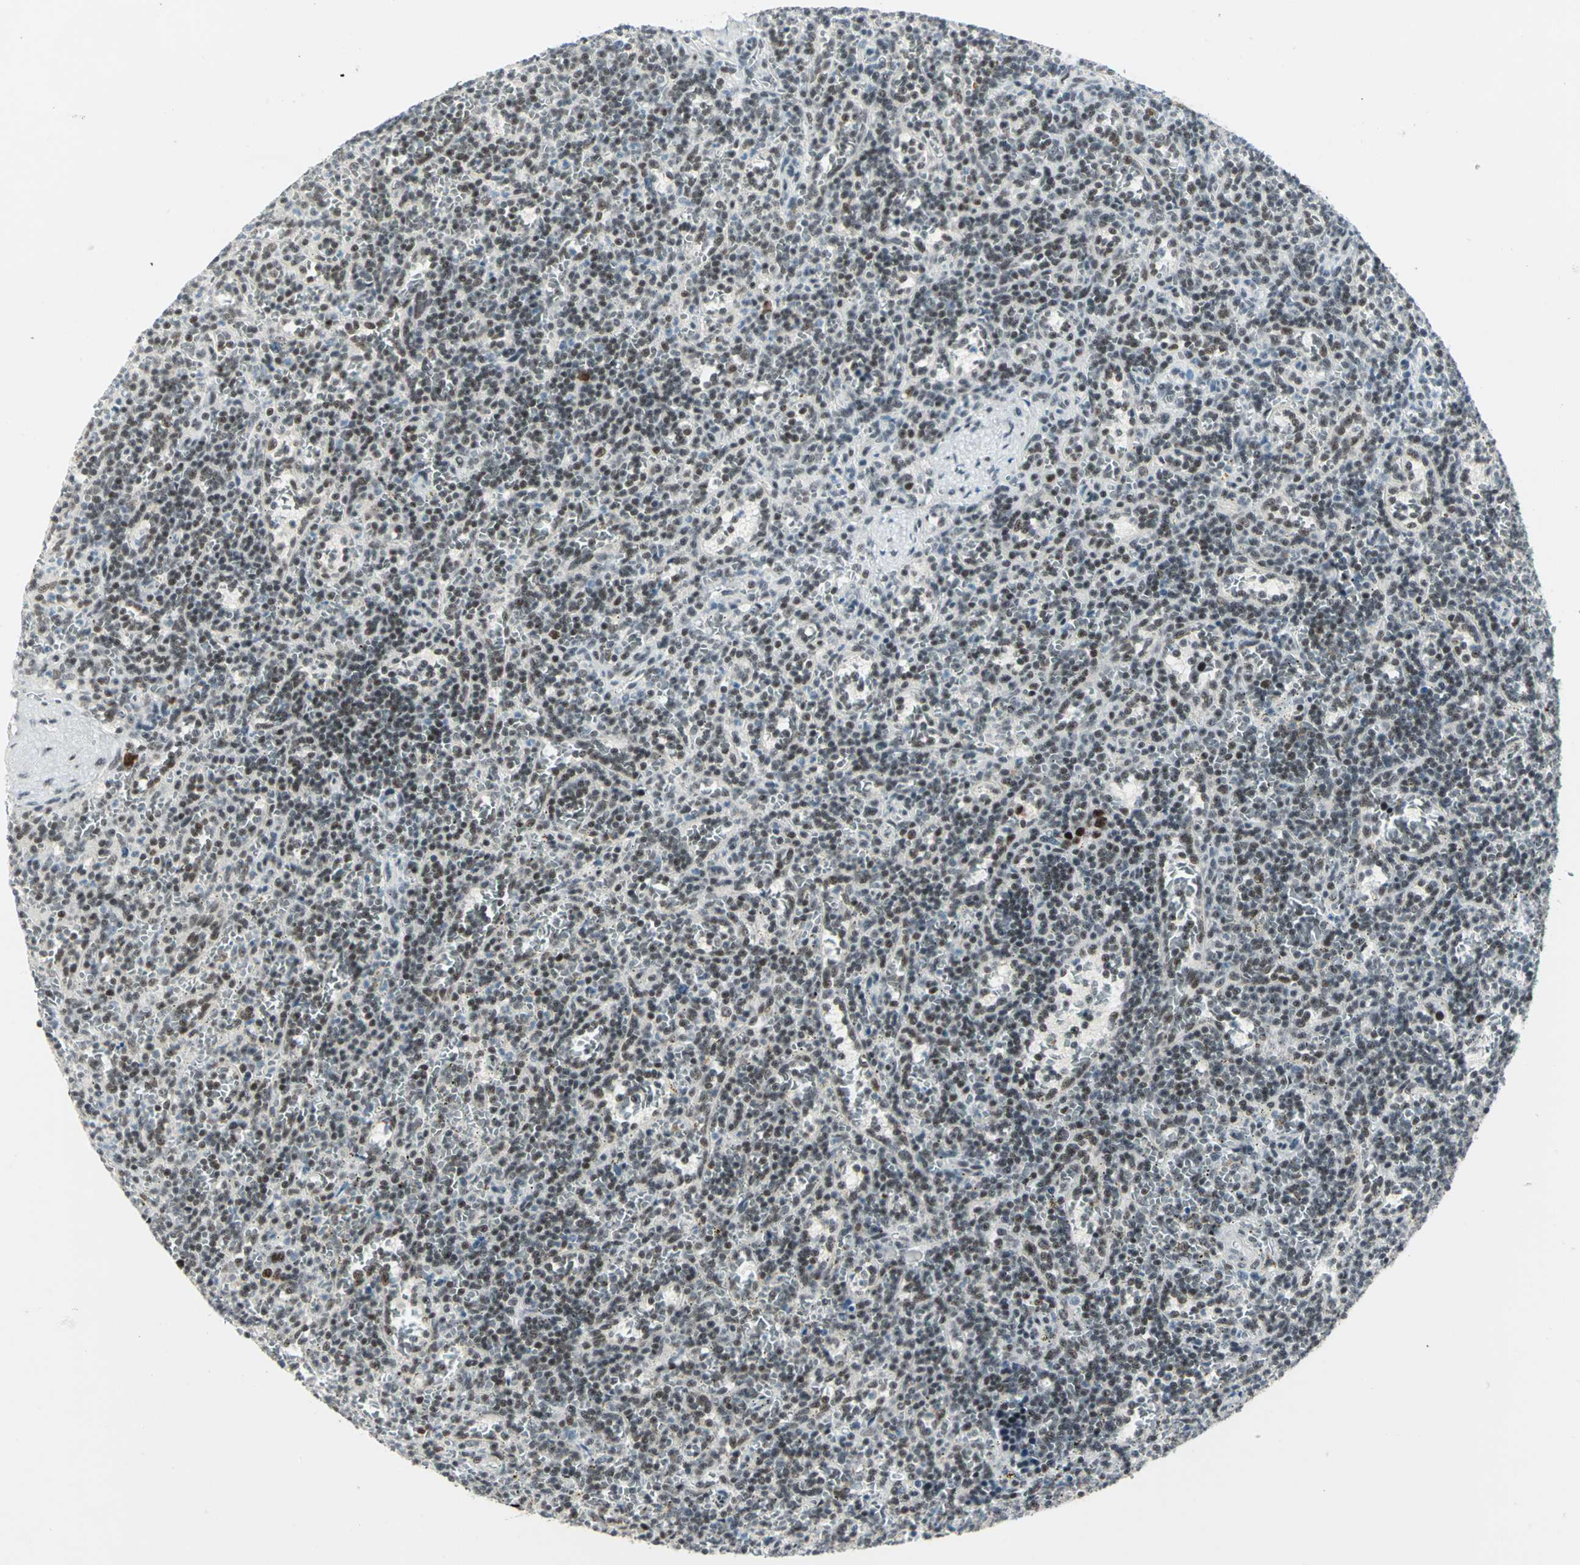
{"staining": {"intensity": "moderate", "quantity": ">75%", "location": "nuclear"}, "tissue": "lymphoma", "cell_type": "Tumor cells", "image_type": "cancer", "snomed": [{"axis": "morphology", "description": "Malignant lymphoma, non-Hodgkin's type, Low grade"}, {"axis": "topography", "description": "Spleen"}], "caption": "This micrograph shows IHC staining of lymphoma, with medium moderate nuclear positivity in about >75% of tumor cells.", "gene": "CCNT1", "patient": {"sex": "male", "age": 73}}